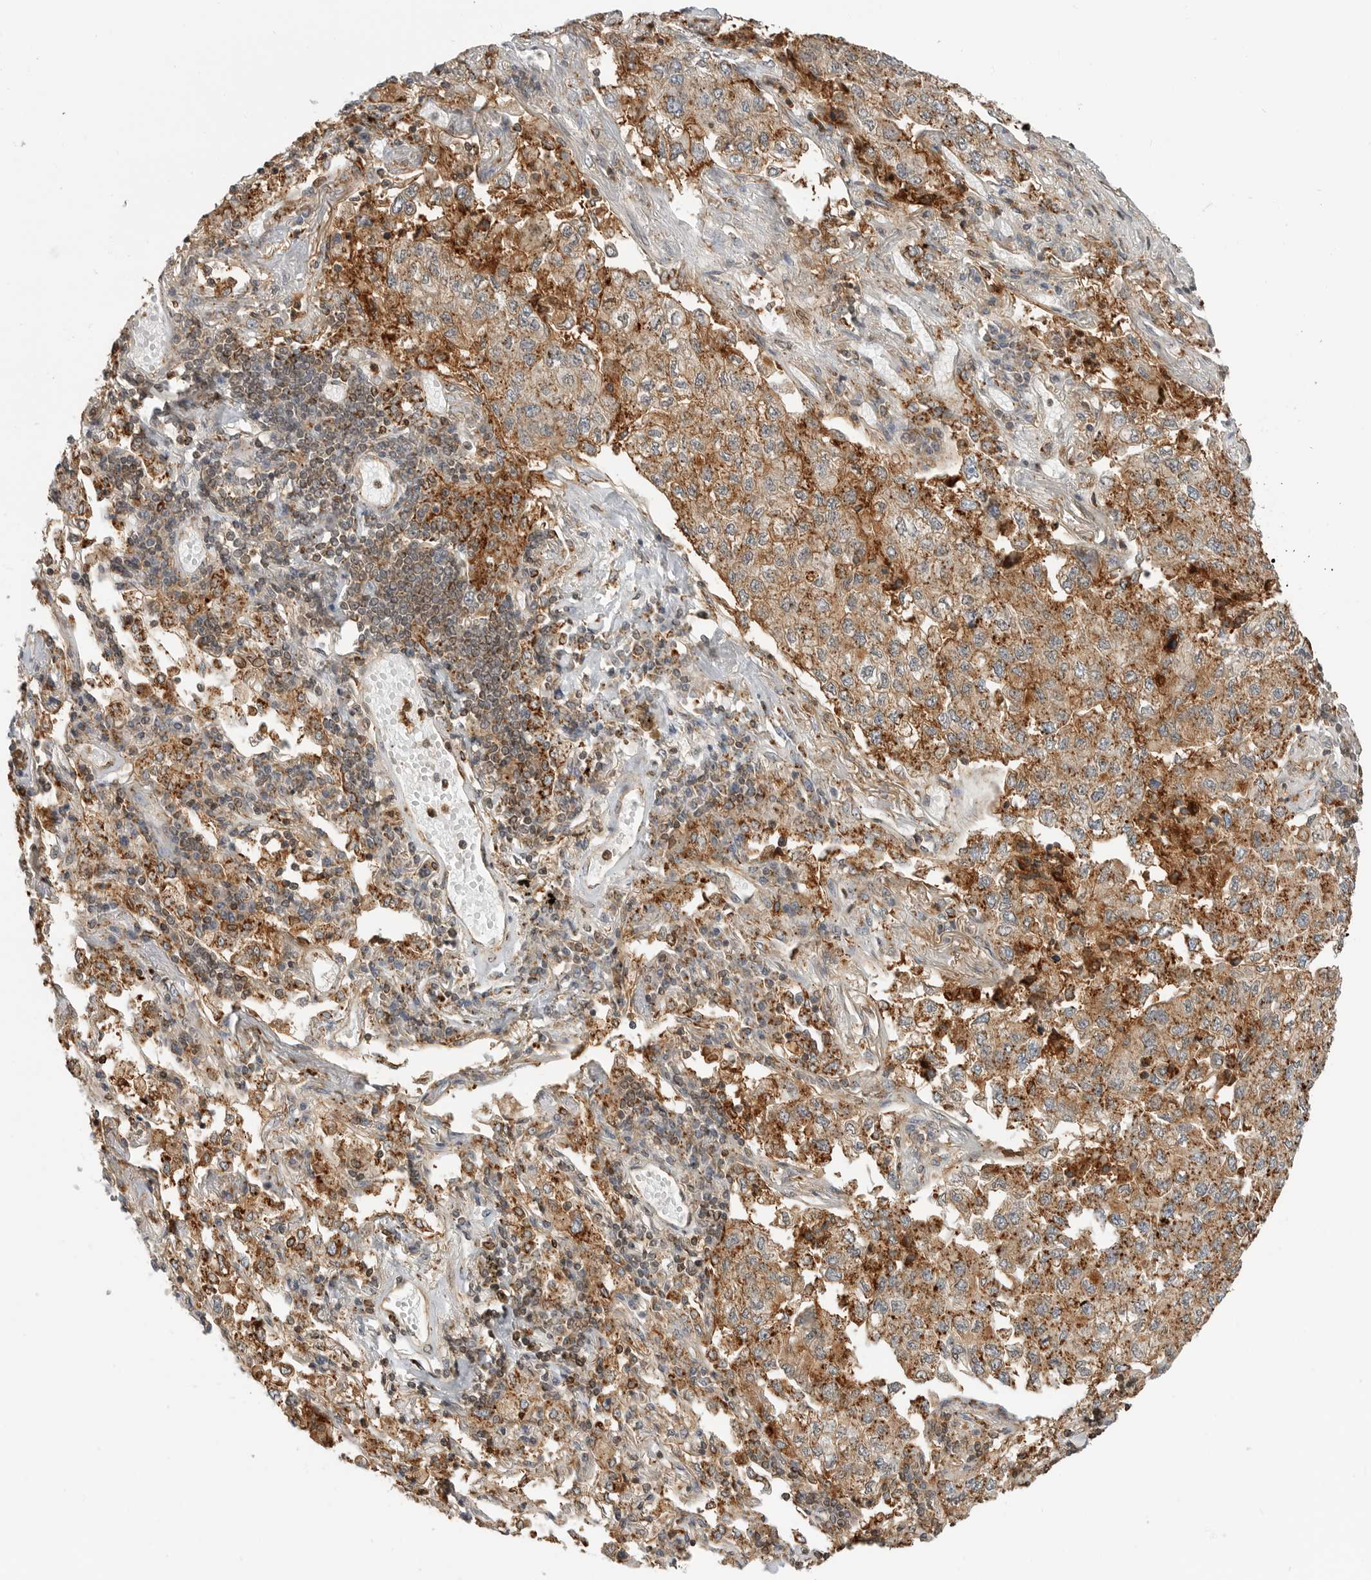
{"staining": {"intensity": "moderate", "quantity": ">75%", "location": "cytoplasmic/membranous"}, "tissue": "lung cancer", "cell_type": "Tumor cells", "image_type": "cancer", "snomed": [{"axis": "morphology", "description": "Adenocarcinoma, NOS"}, {"axis": "topography", "description": "Lung"}], "caption": "The histopathology image demonstrates immunohistochemical staining of lung adenocarcinoma. There is moderate cytoplasmic/membranous expression is appreciated in about >75% of tumor cells.", "gene": "ANXA11", "patient": {"sex": "male", "age": 63}}